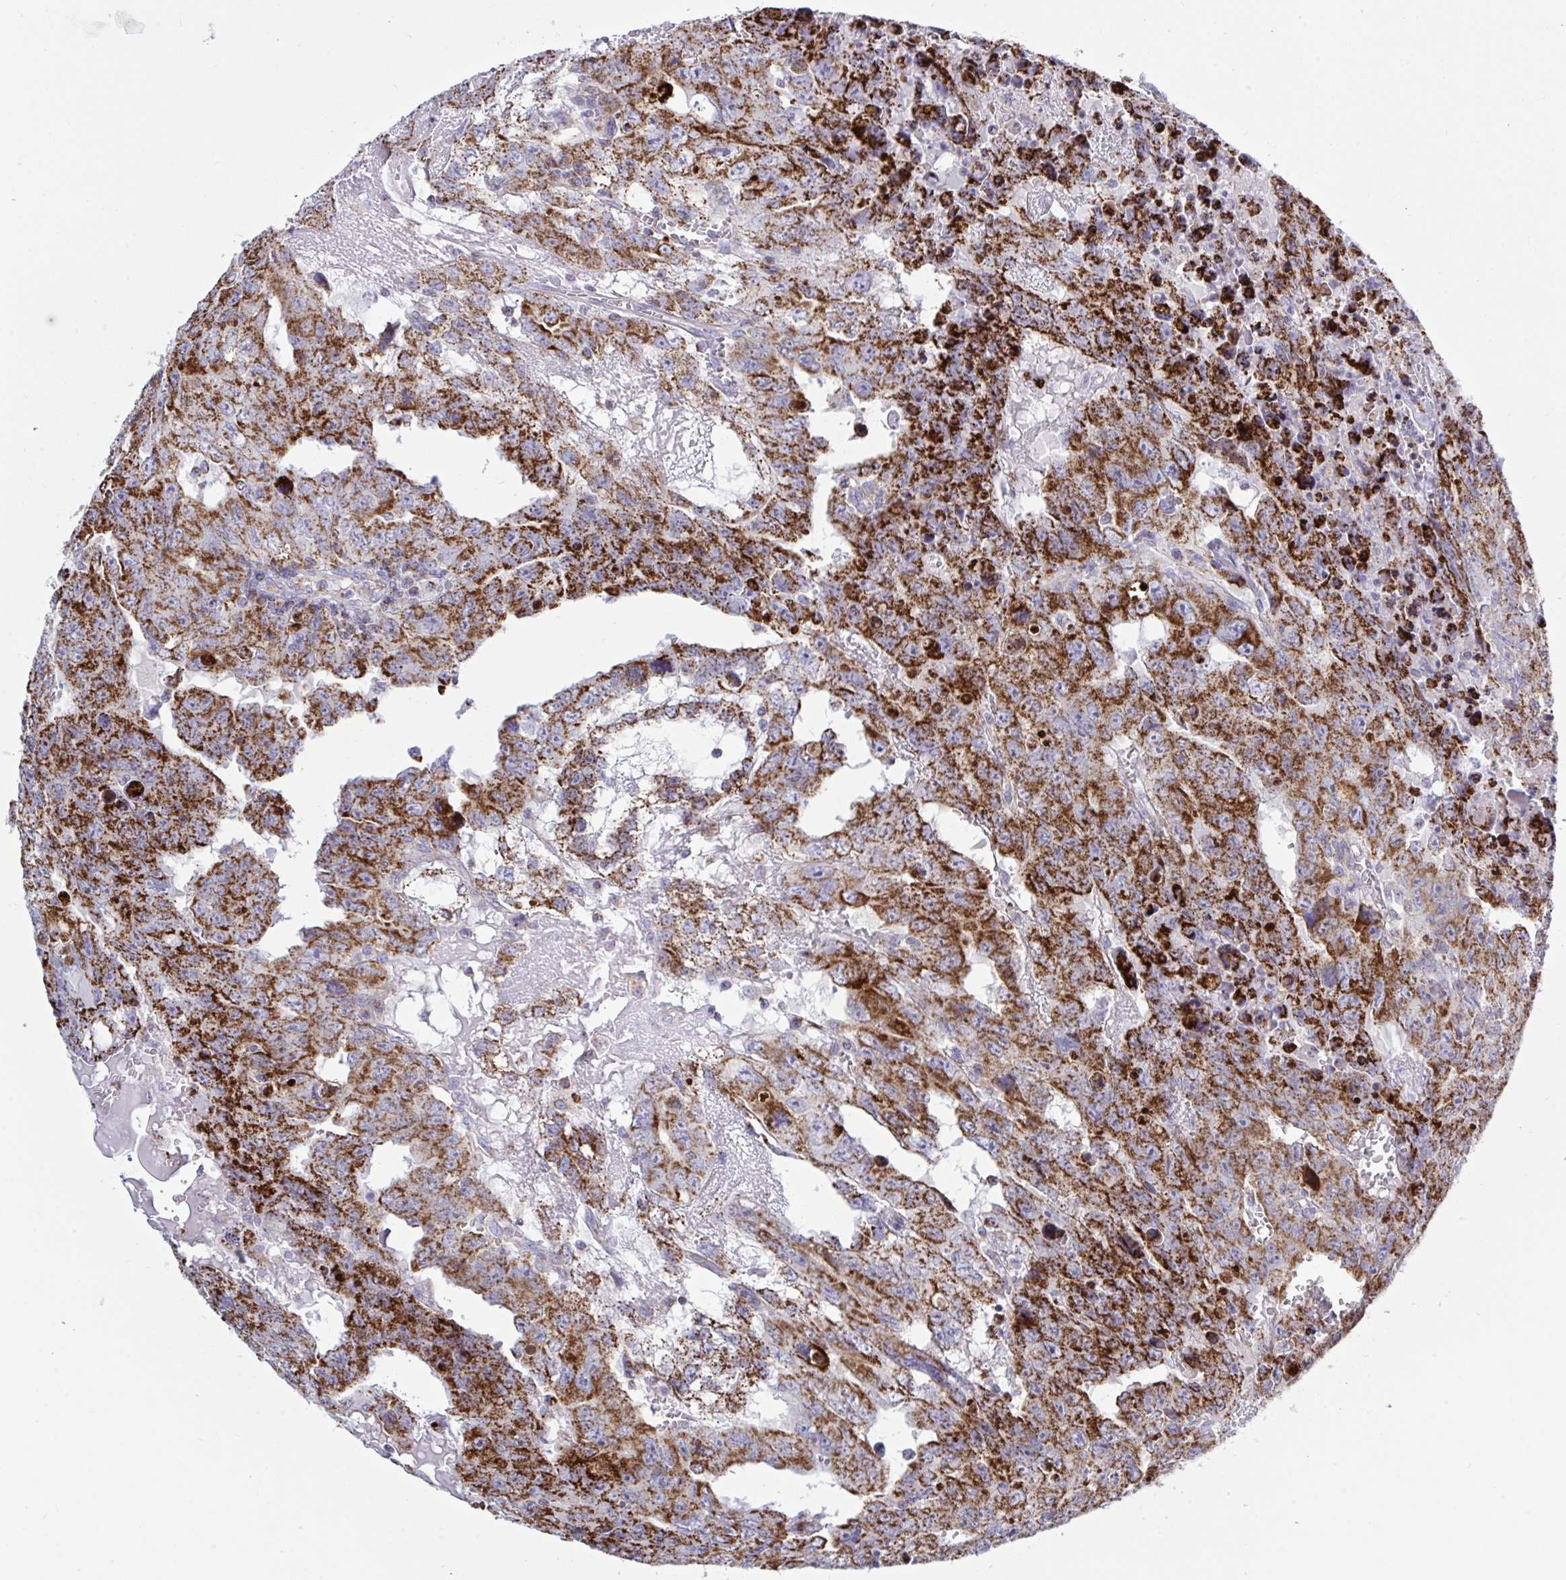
{"staining": {"intensity": "strong", "quantity": ">75%", "location": "cytoplasmic/membranous"}, "tissue": "testis cancer", "cell_type": "Tumor cells", "image_type": "cancer", "snomed": [{"axis": "morphology", "description": "Carcinoma, Embryonal, NOS"}, {"axis": "topography", "description": "Testis"}], "caption": "Immunohistochemistry image of neoplastic tissue: human testis embryonal carcinoma stained using IHC reveals high levels of strong protein expression localized specifically in the cytoplasmic/membranous of tumor cells, appearing as a cytoplasmic/membranous brown color.", "gene": "HSPE1", "patient": {"sex": "male", "age": 24}}